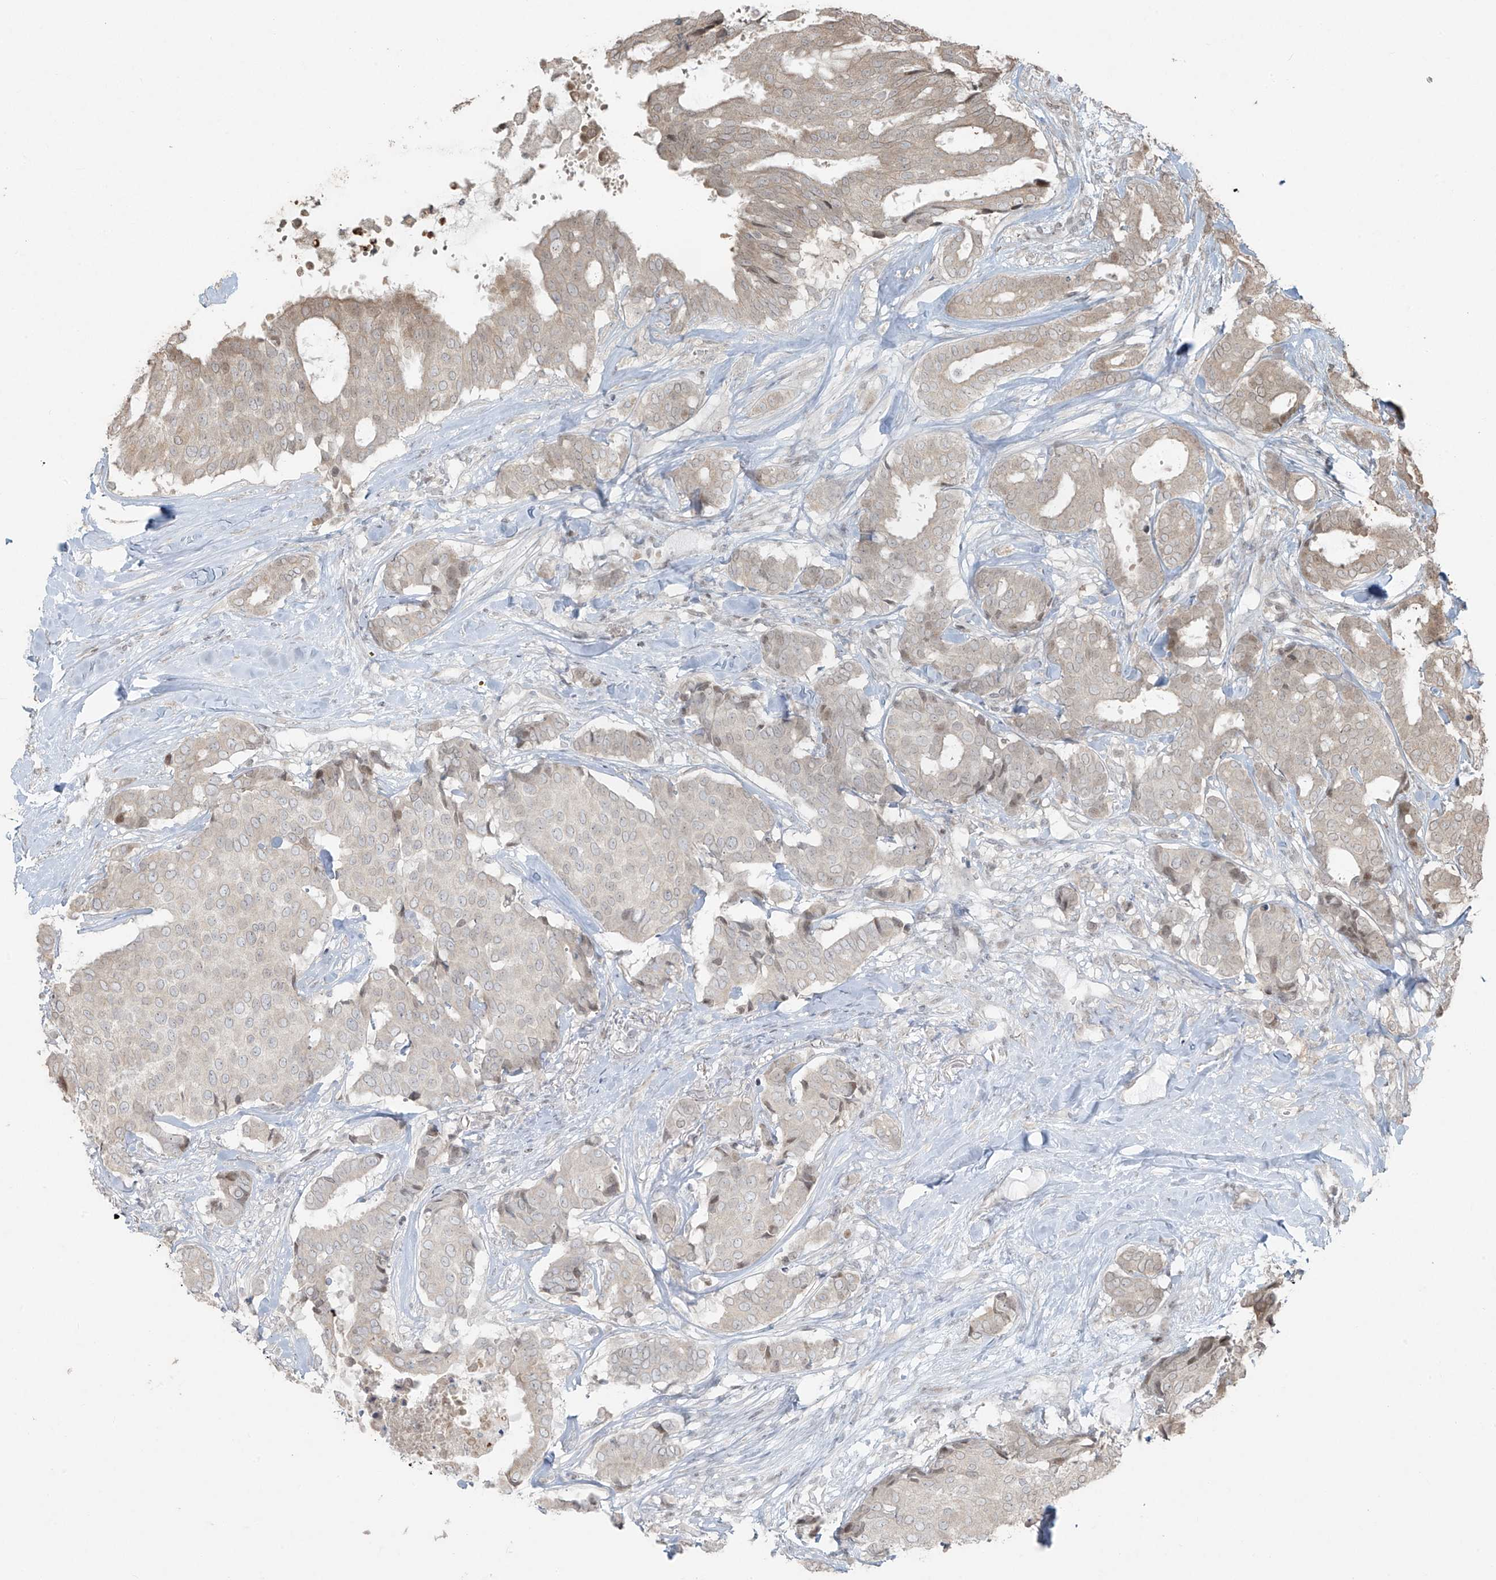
{"staining": {"intensity": "weak", "quantity": "<25%", "location": "nuclear"}, "tissue": "breast cancer", "cell_type": "Tumor cells", "image_type": "cancer", "snomed": [{"axis": "morphology", "description": "Duct carcinoma"}, {"axis": "topography", "description": "Breast"}], "caption": "Protein analysis of infiltrating ductal carcinoma (breast) exhibits no significant expression in tumor cells.", "gene": "TTC22", "patient": {"sex": "female", "age": 75}}